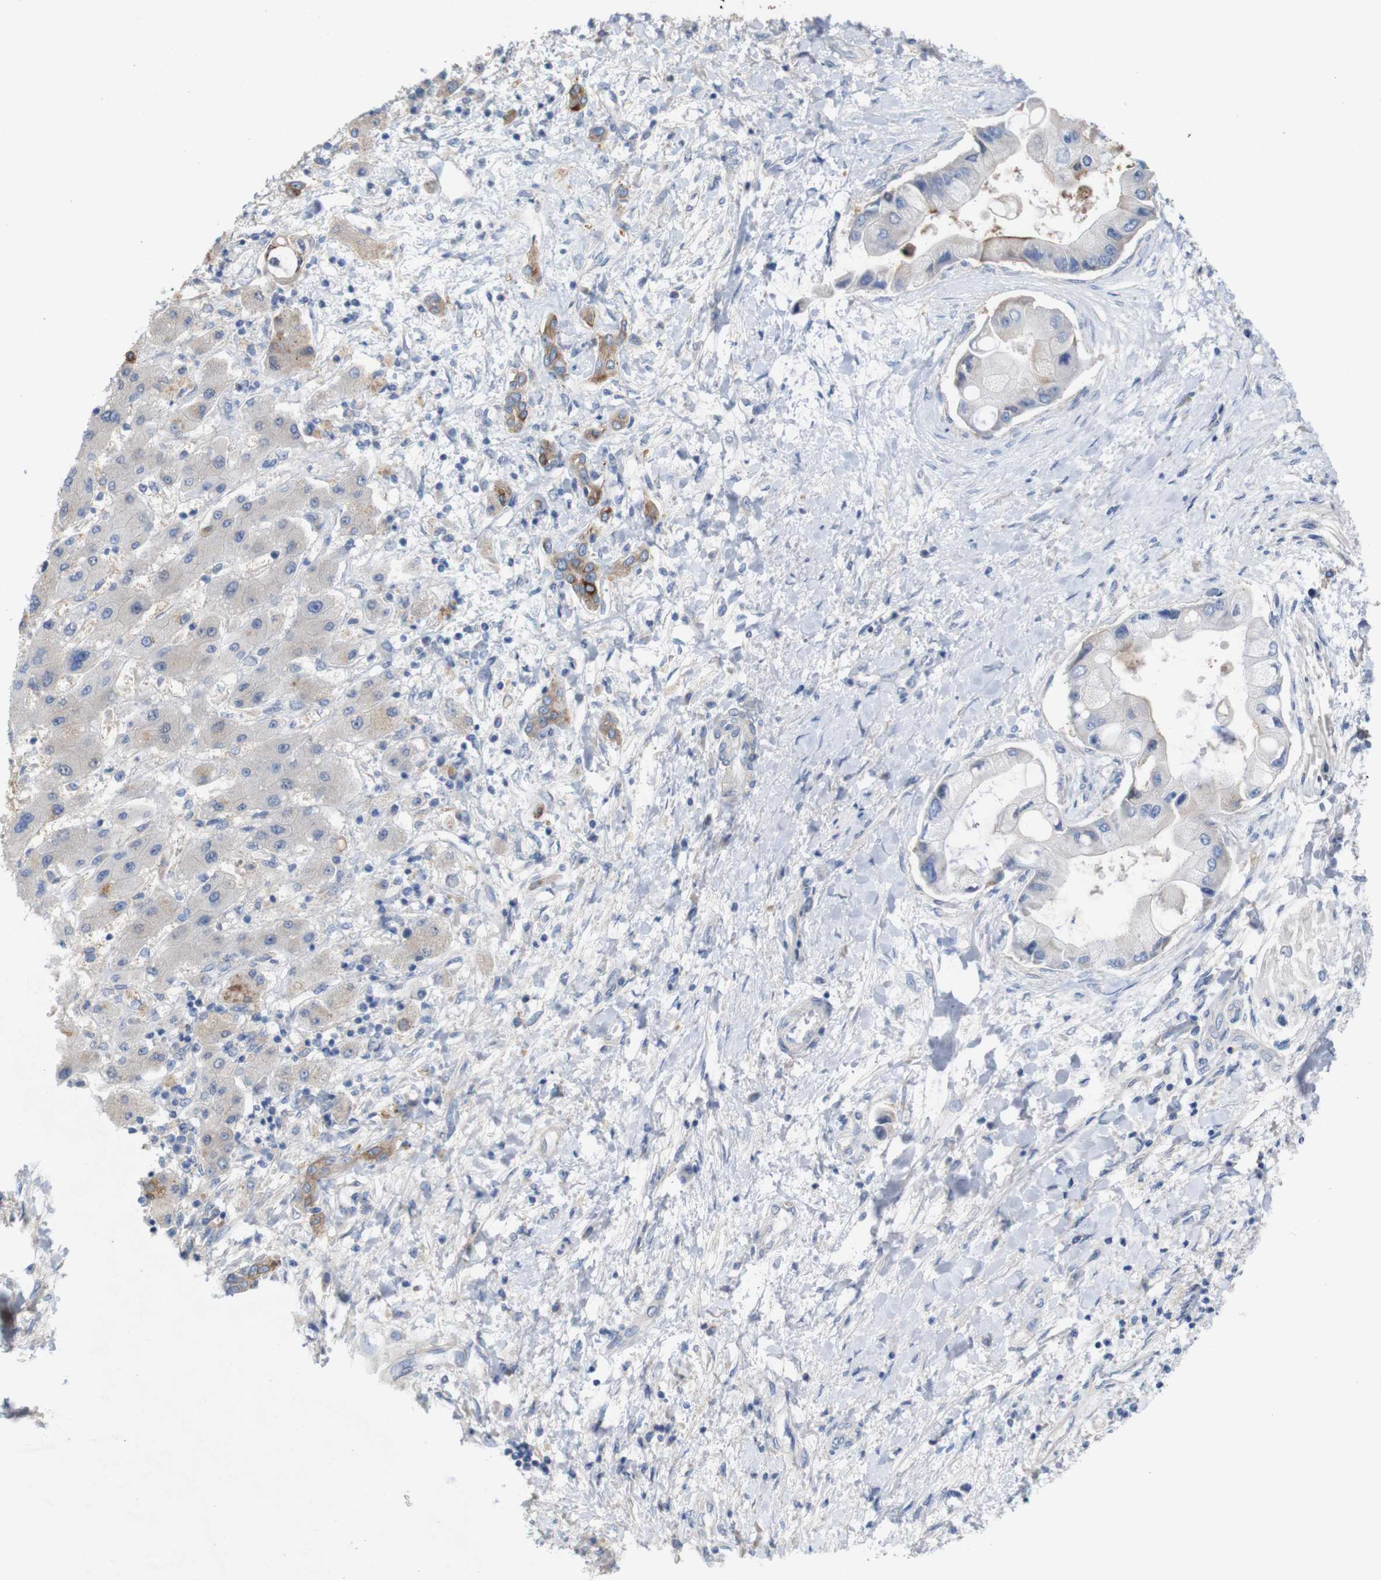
{"staining": {"intensity": "negative", "quantity": "none", "location": "none"}, "tissue": "liver cancer", "cell_type": "Tumor cells", "image_type": "cancer", "snomed": [{"axis": "morphology", "description": "Cholangiocarcinoma"}, {"axis": "topography", "description": "Liver"}], "caption": "There is no significant expression in tumor cells of cholangiocarcinoma (liver).", "gene": "MYEOV", "patient": {"sex": "male", "age": 50}}